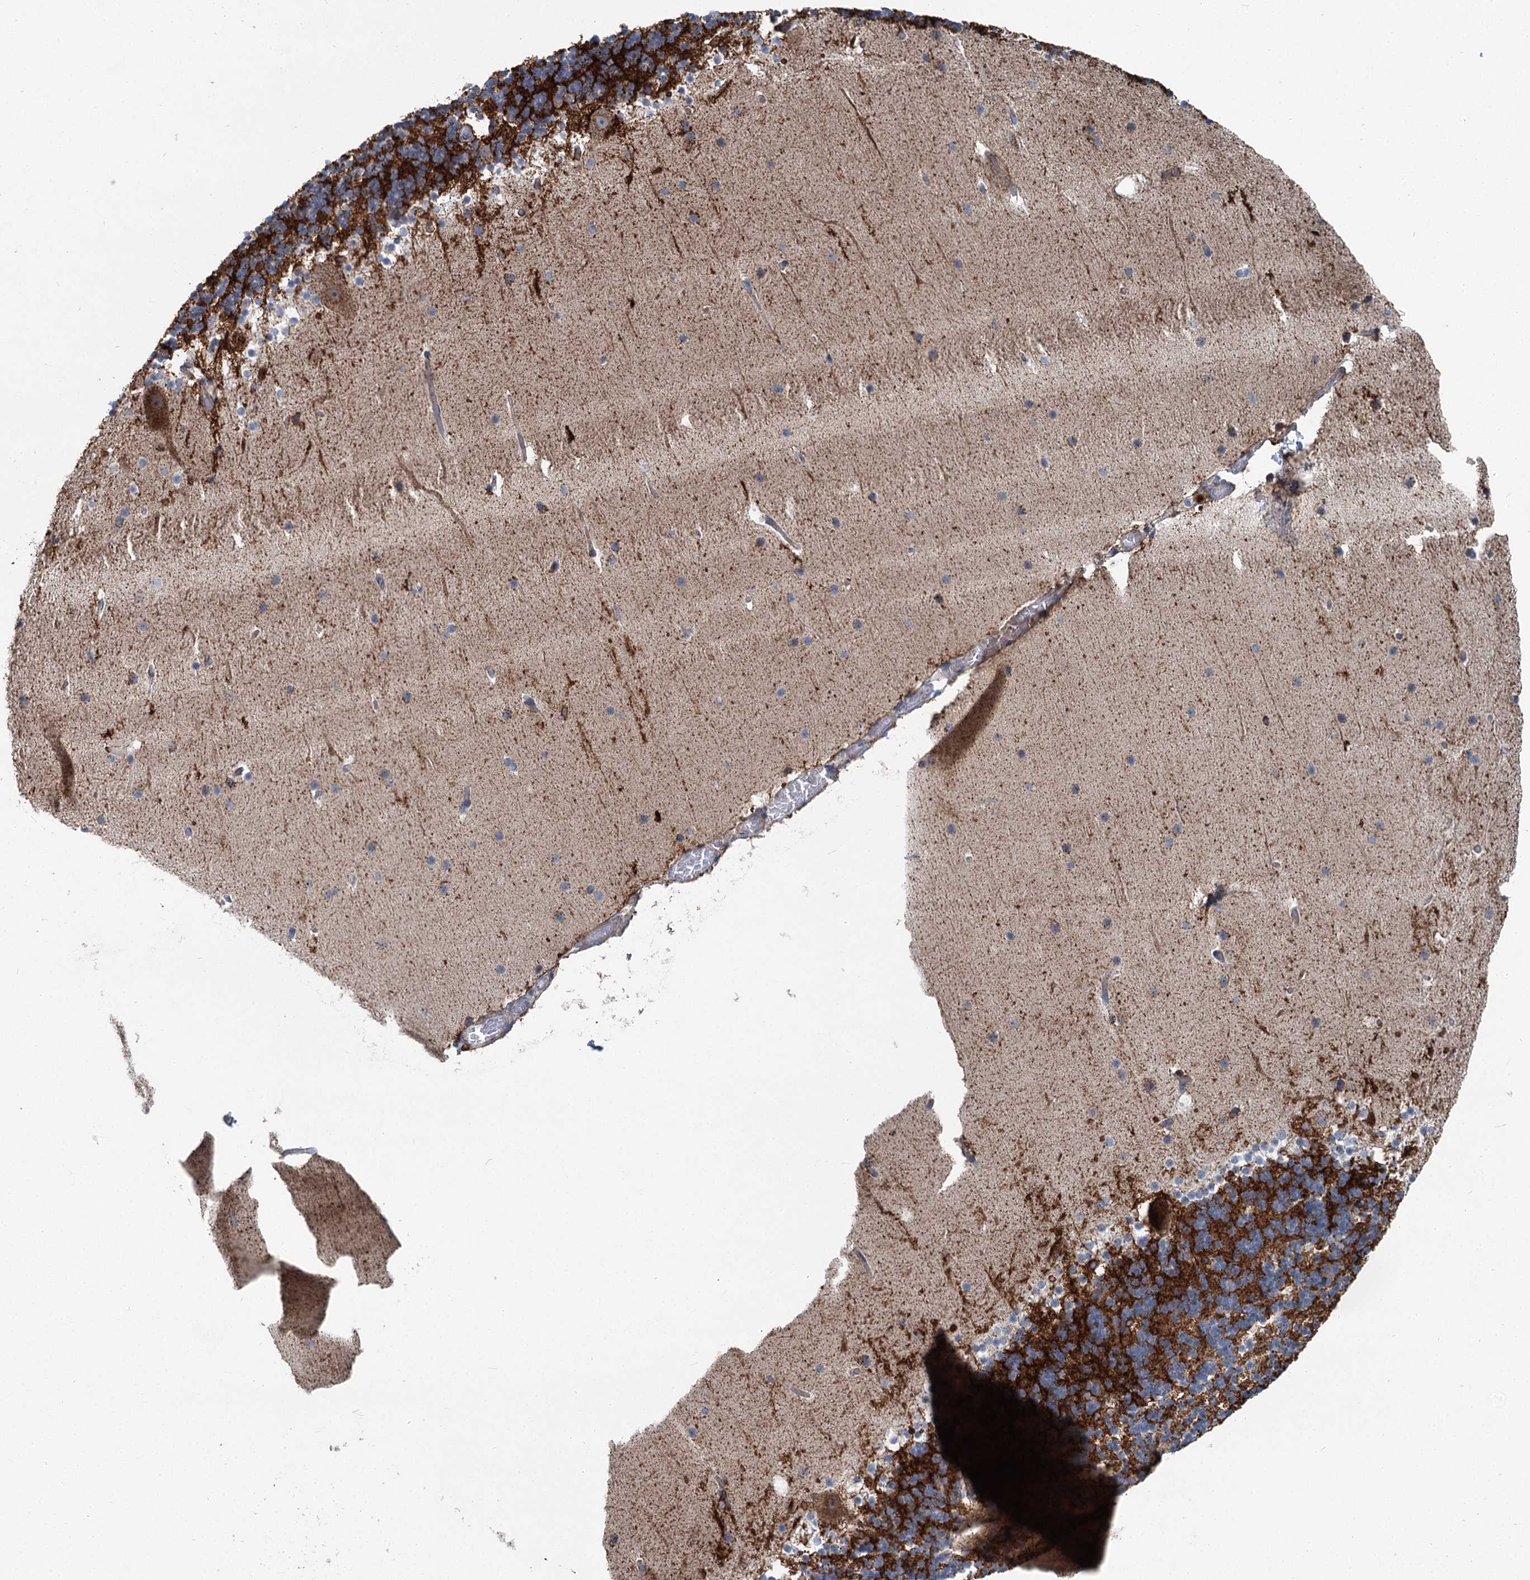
{"staining": {"intensity": "strong", "quantity": ">75%", "location": "cytoplasmic/membranous"}, "tissue": "cerebellum", "cell_type": "Cells in granular layer", "image_type": "normal", "snomed": [{"axis": "morphology", "description": "Normal tissue, NOS"}, {"axis": "topography", "description": "Cerebellum"}], "caption": "Cerebellum stained with a brown dye exhibits strong cytoplasmic/membranous positive positivity in about >75% of cells in granular layer.", "gene": "MARK2", "patient": {"sex": "male", "age": 57}}